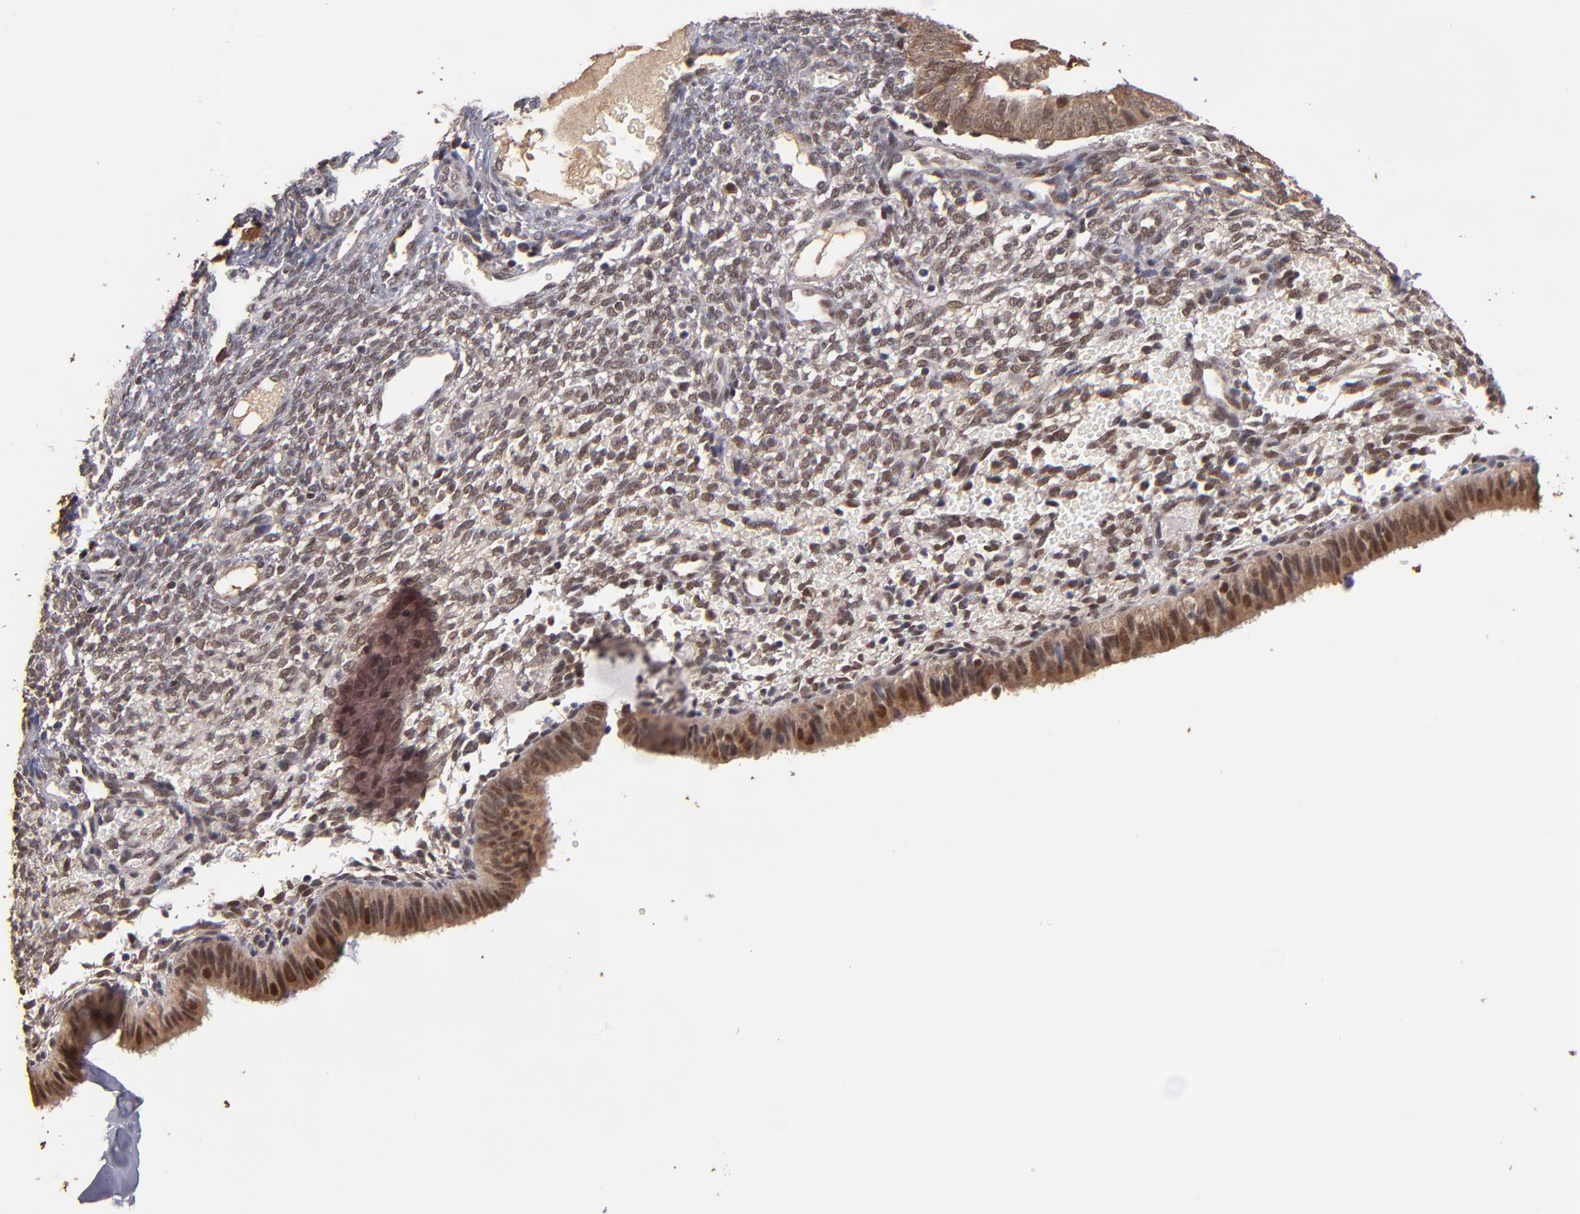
{"staining": {"intensity": "weak", "quantity": ">75%", "location": "nuclear"}, "tissue": "endometrium", "cell_type": "Cells in endometrial stroma", "image_type": "normal", "snomed": [{"axis": "morphology", "description": "Normal tissue, NOS"}, {"axis": "topography", "description": "Endometrium"}], "caption": "IHC photomicrograph of unremarkable human endometrium stained for a protein (brown), which reveals low levels of weak nuclear expression in about >75% of cells in endometrial stroma.", "gene": "EAPP", "patient": {"sex": "female", "age": 61}}